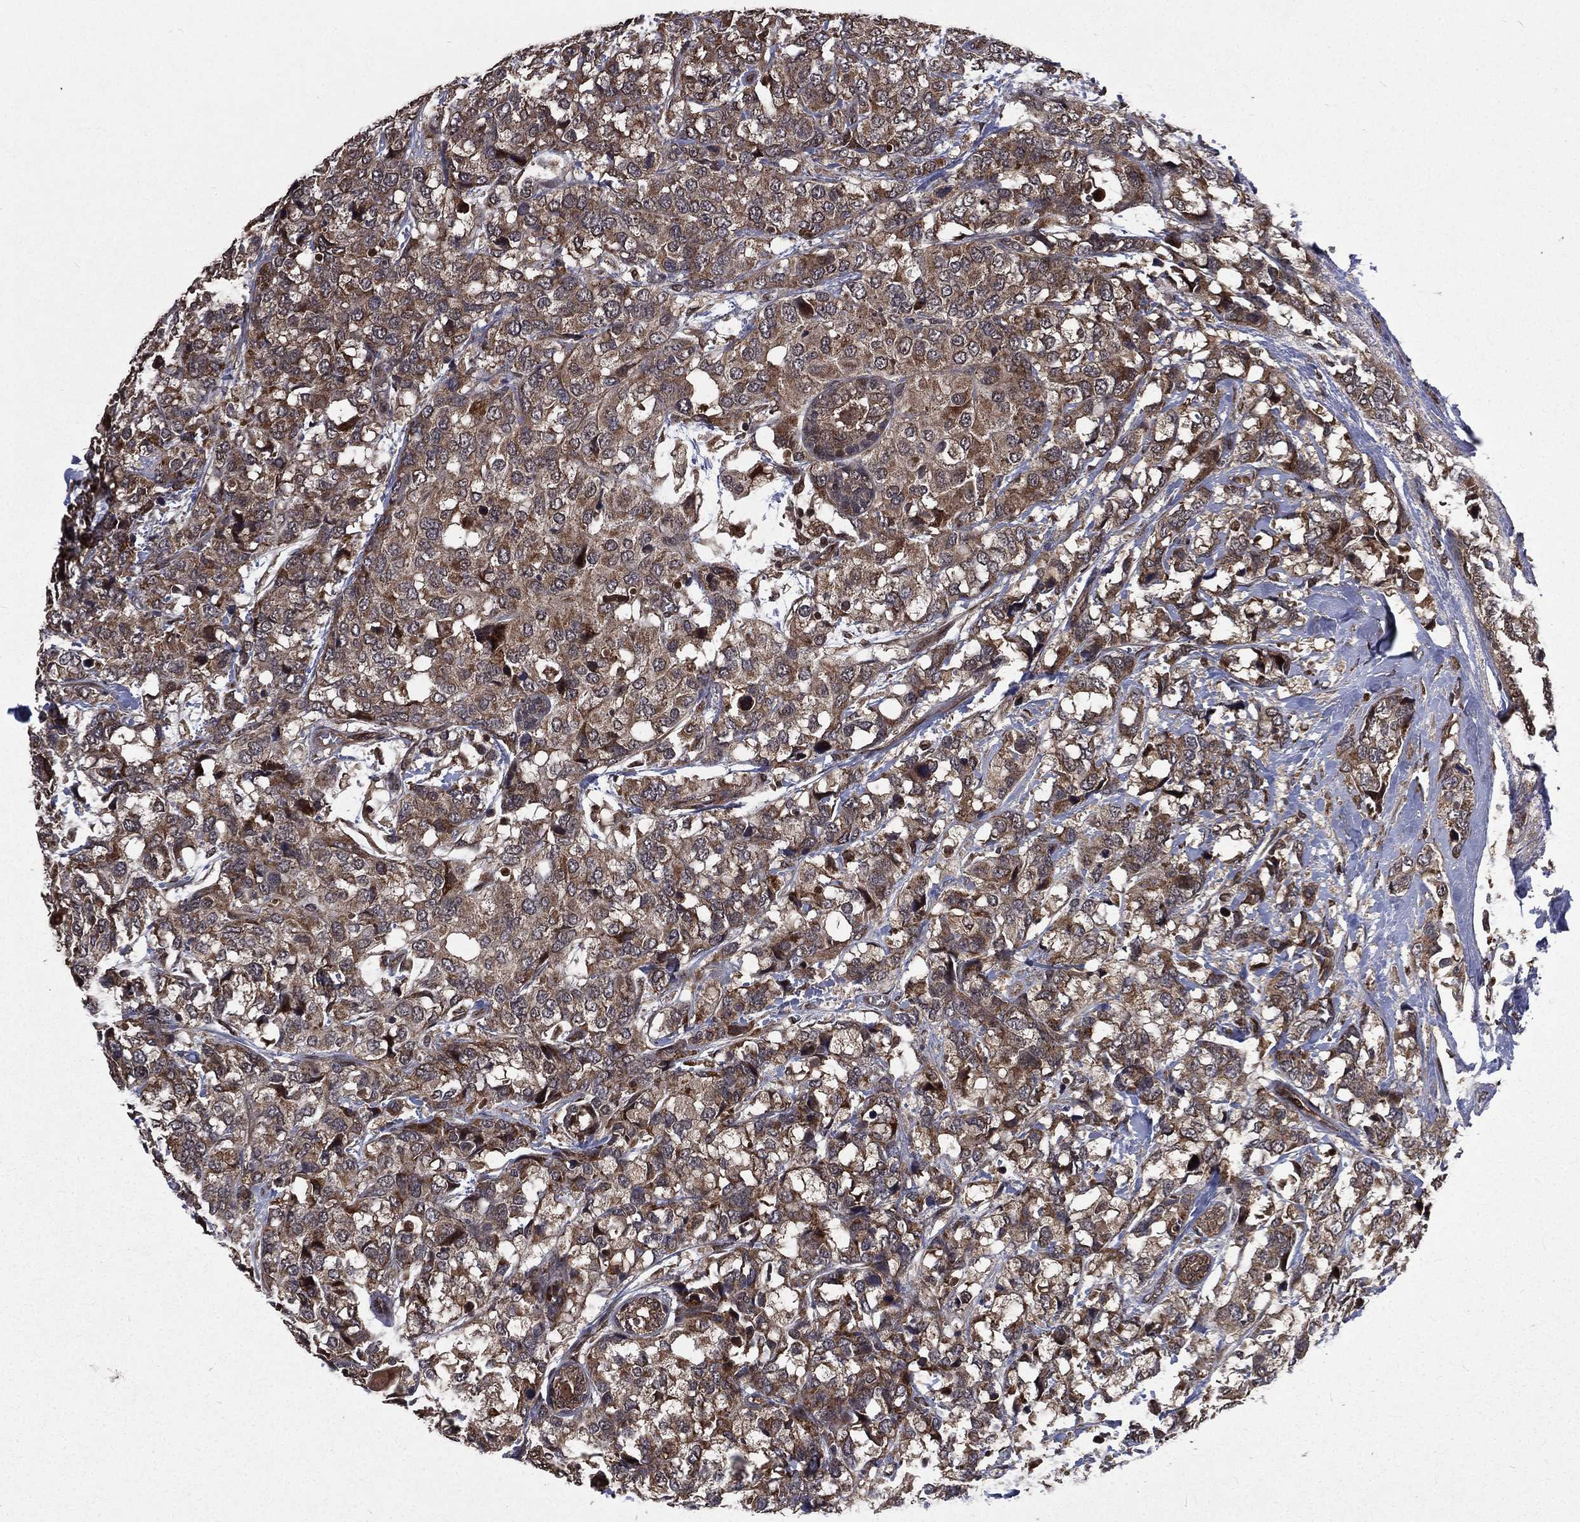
{"staining": {"intensity": "moderate", "quantity": ">75%", "location": "cytoplasmic/membranous"}, "tissue": "breast cancer", "cell_type": "Tumor cells", "image_type": "cancer", "snomed": [{"axis": "morphology", "description": "Lobular carcinoma"}, {"axis": "topography", "description": "Breast"}], "caption": "Tumor cells exhibit moderate cytoplasmic/membranous staining in approximately >75% of cells in lobular carcinoma (breast).", "gene": "LENG8", "patient": {"sex": "female", "age": 59}}